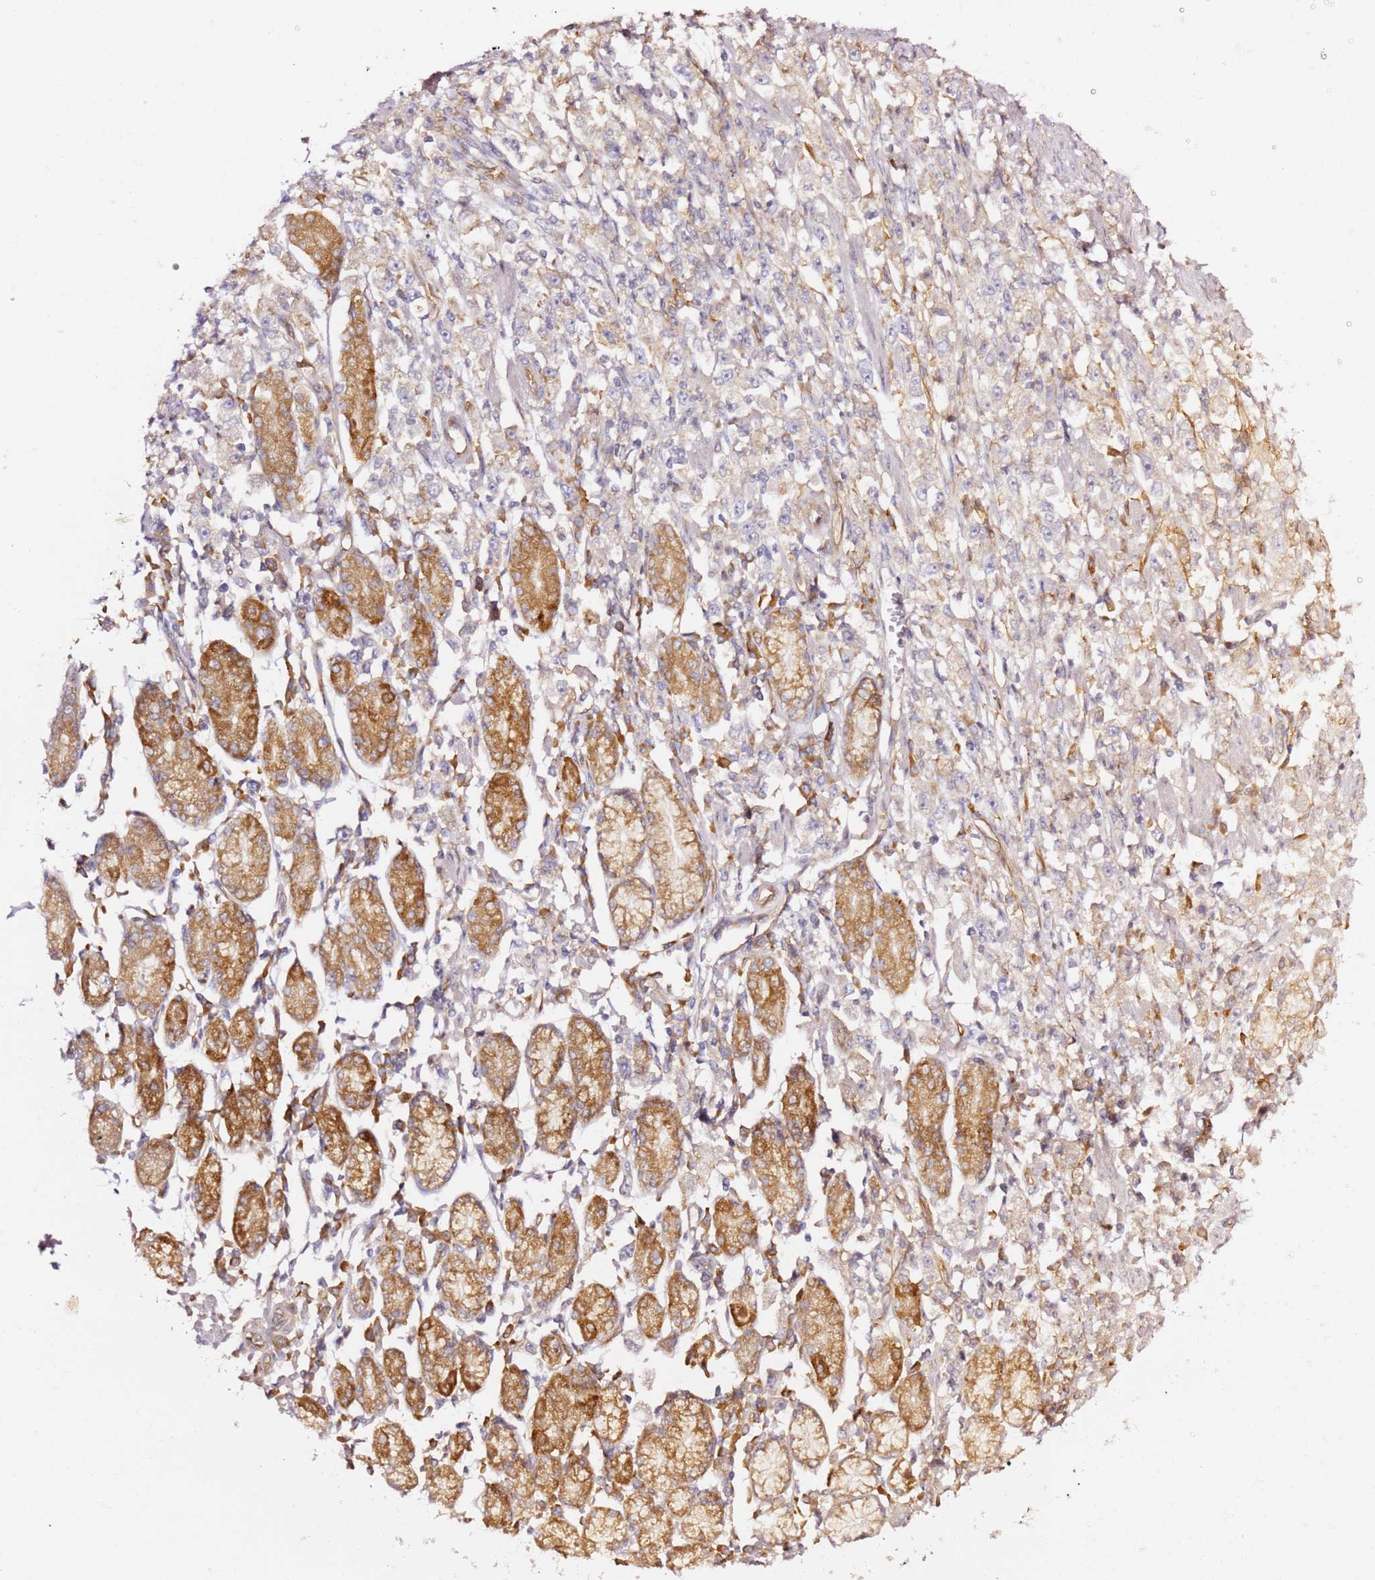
{"staining": {"intensity": "weak", "quantity": "25%-75%", "location": "cytoplasmic/membranous"}, "tissue": "stomach cancer", "cell_type": "Tumor cells", "image_type": "cancer", "snomed": [{"axis": "morphology", "description": "Adenocarcinoma, NOS"}, {"axis": "topography", "description": "Stomach"}], "caption": "High-power microscopy captured an immunohistochemistry (IHC) photomicrograph of stomach cancer (adenocarcinoma), revealing weak cytoplasmic/membranous staining in about 25%-75% of tumor cells.", "gene": "KIF7", "patient": {"sex": "female", "age": 59}}